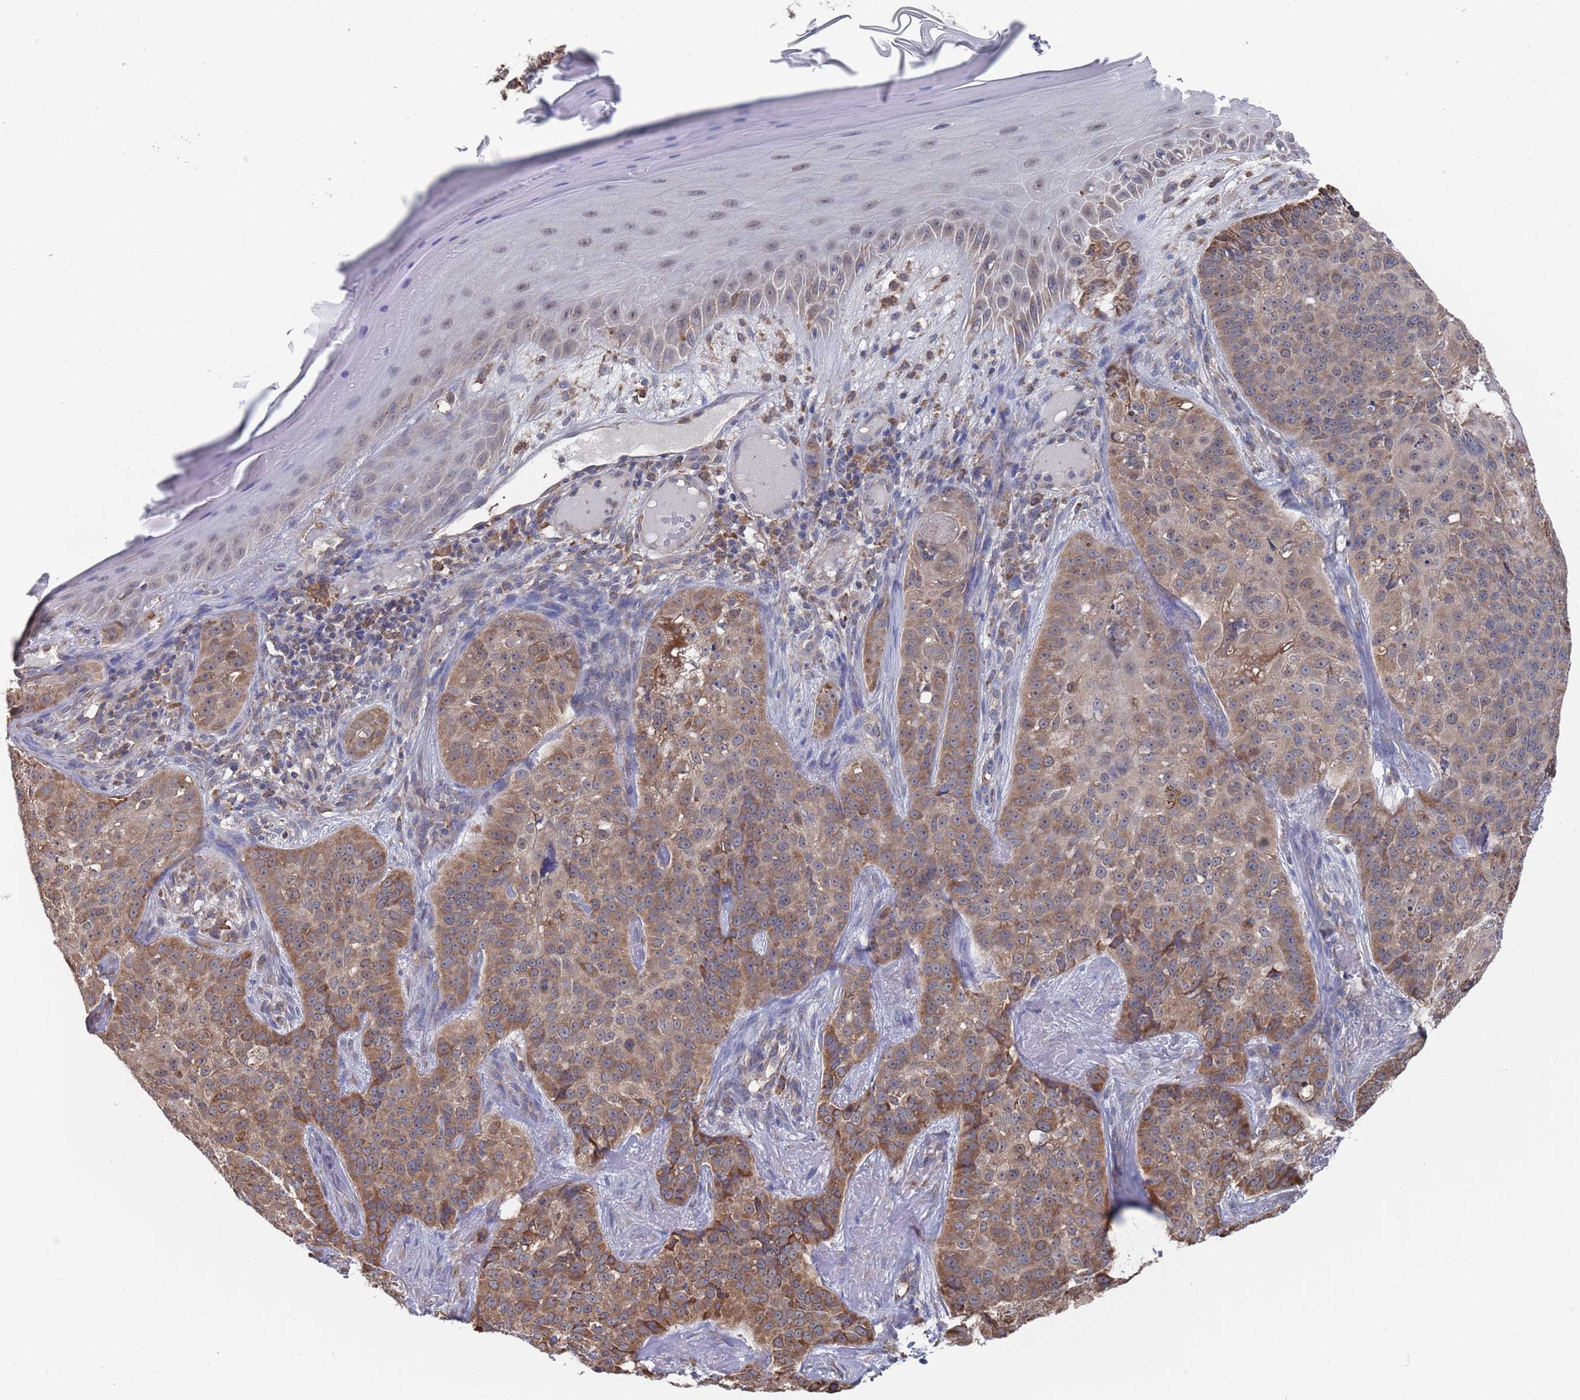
{"staining": {"intensity": "moderate", "quantity": "25%-75%", "location": "cytoplasmic/membranous"}, "tissue": "skin cancer", "cell_type": "Tumor cells", "image_type": "cancer", "snomed": [{"axis": "morphology", "description": "Basal cell carcinoma"}, {"axis": "topography", "description": "Skin"}], "caption": "Immunohistochemistry of basal cell carcinoma (skin) displays medium levels of moderate cytoplasmic/membranous staining in about 25%-75% of tumor cells.", "gene": "GID8", "patient": {"sex": "female", "age": 92}}